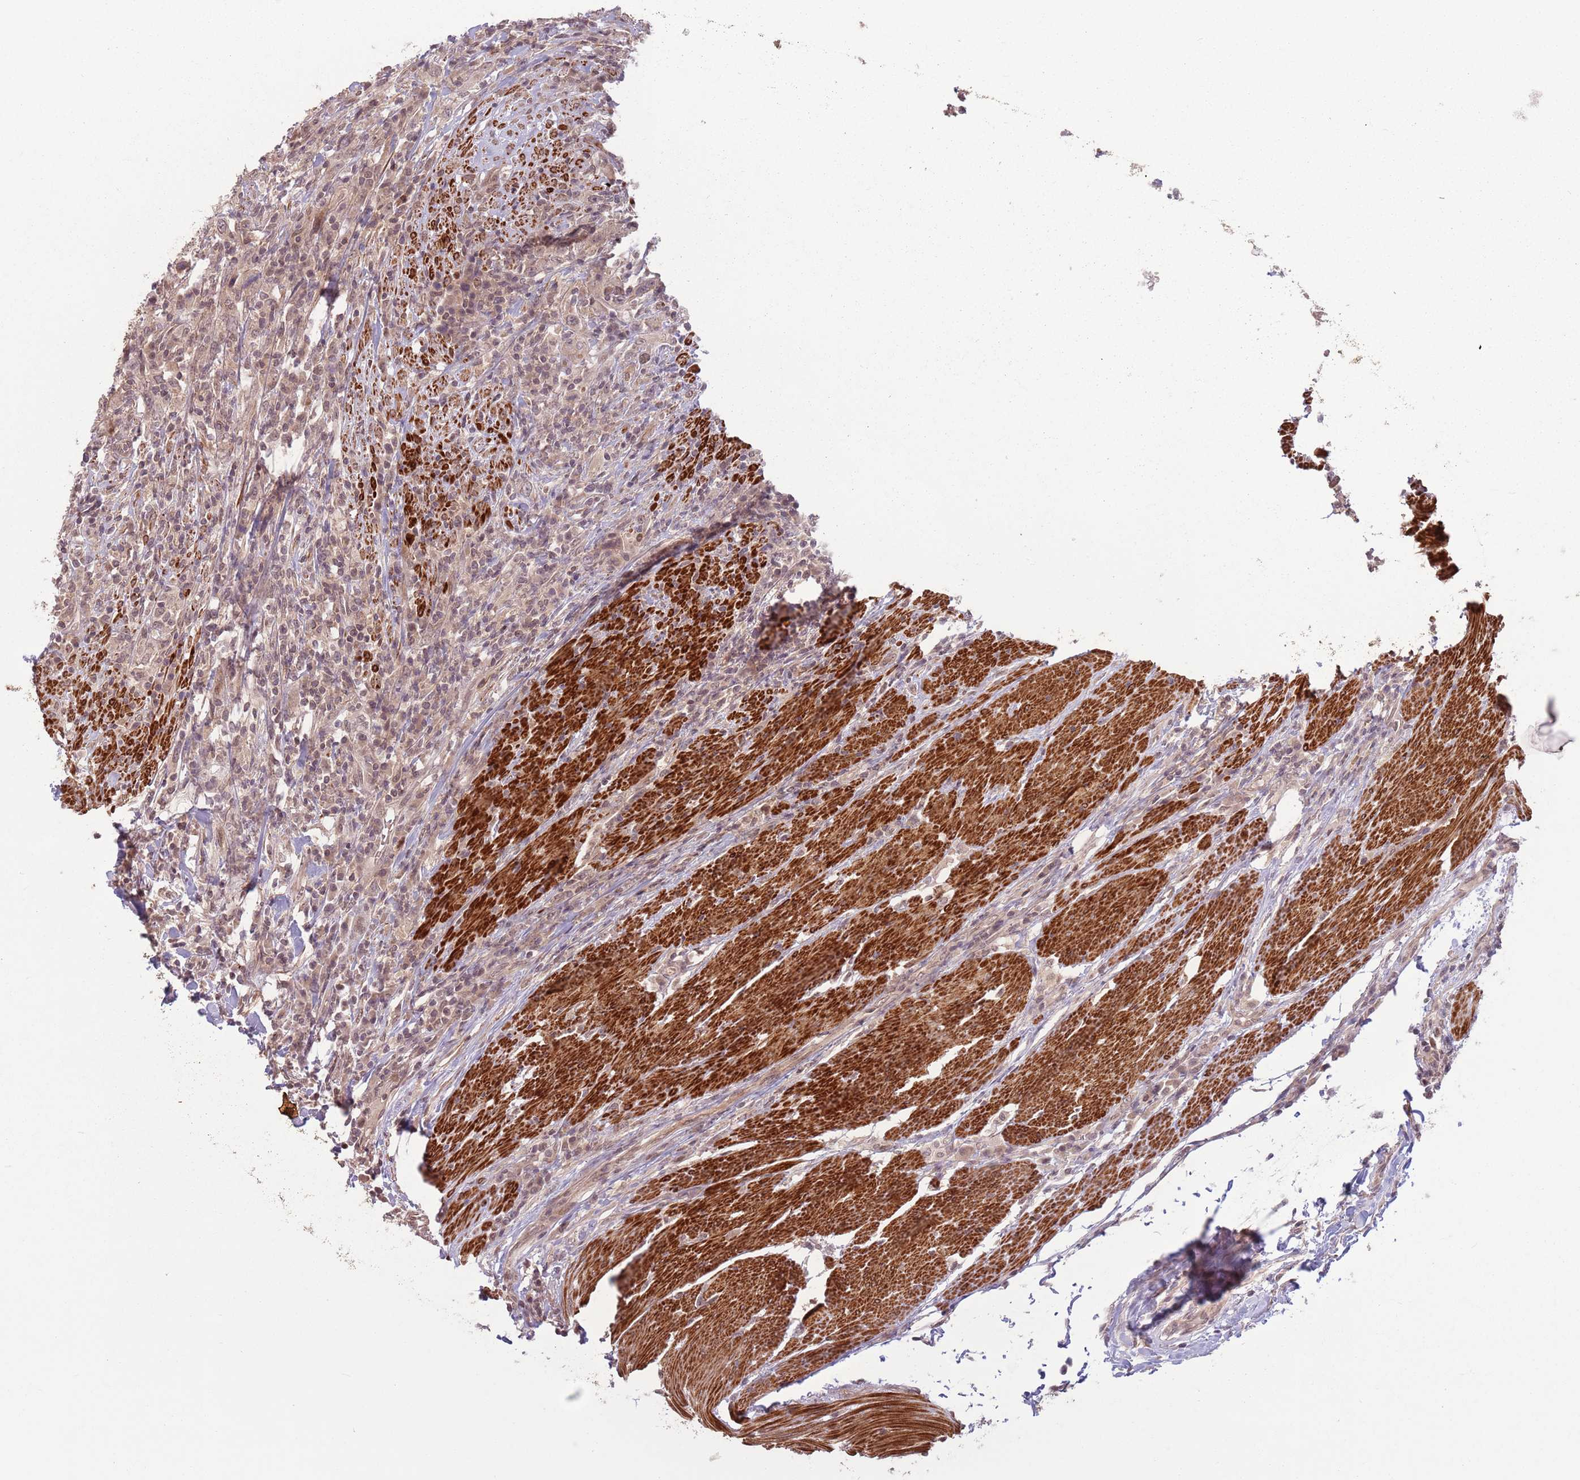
{"staining": {"intensity": "weak", "quantity": ">75%", "location": "cytoplasmic/membranous,nuclear"}, "tissue": "urothelial cancer", "cell_type": "Tumor cells", "image_type": "cancer", "snomed": [{"axis": "morphology", "description": "Urothelial carcinoma, High grade"}, {"axis": "topography", "description": "Urinary bladder"}], "caption": "Urothelial cancer was stained to show a protein in brown. There is low levels of weak cytoplasmic/membranous and nuclear staining in about >75% of tumor cells. (DAB (3,3'-diaminobenzidine) IHC with brightfield microscopy, high magnification).", "gene": "CCDC154", "patient": {"sex": "male", "age": 61}}